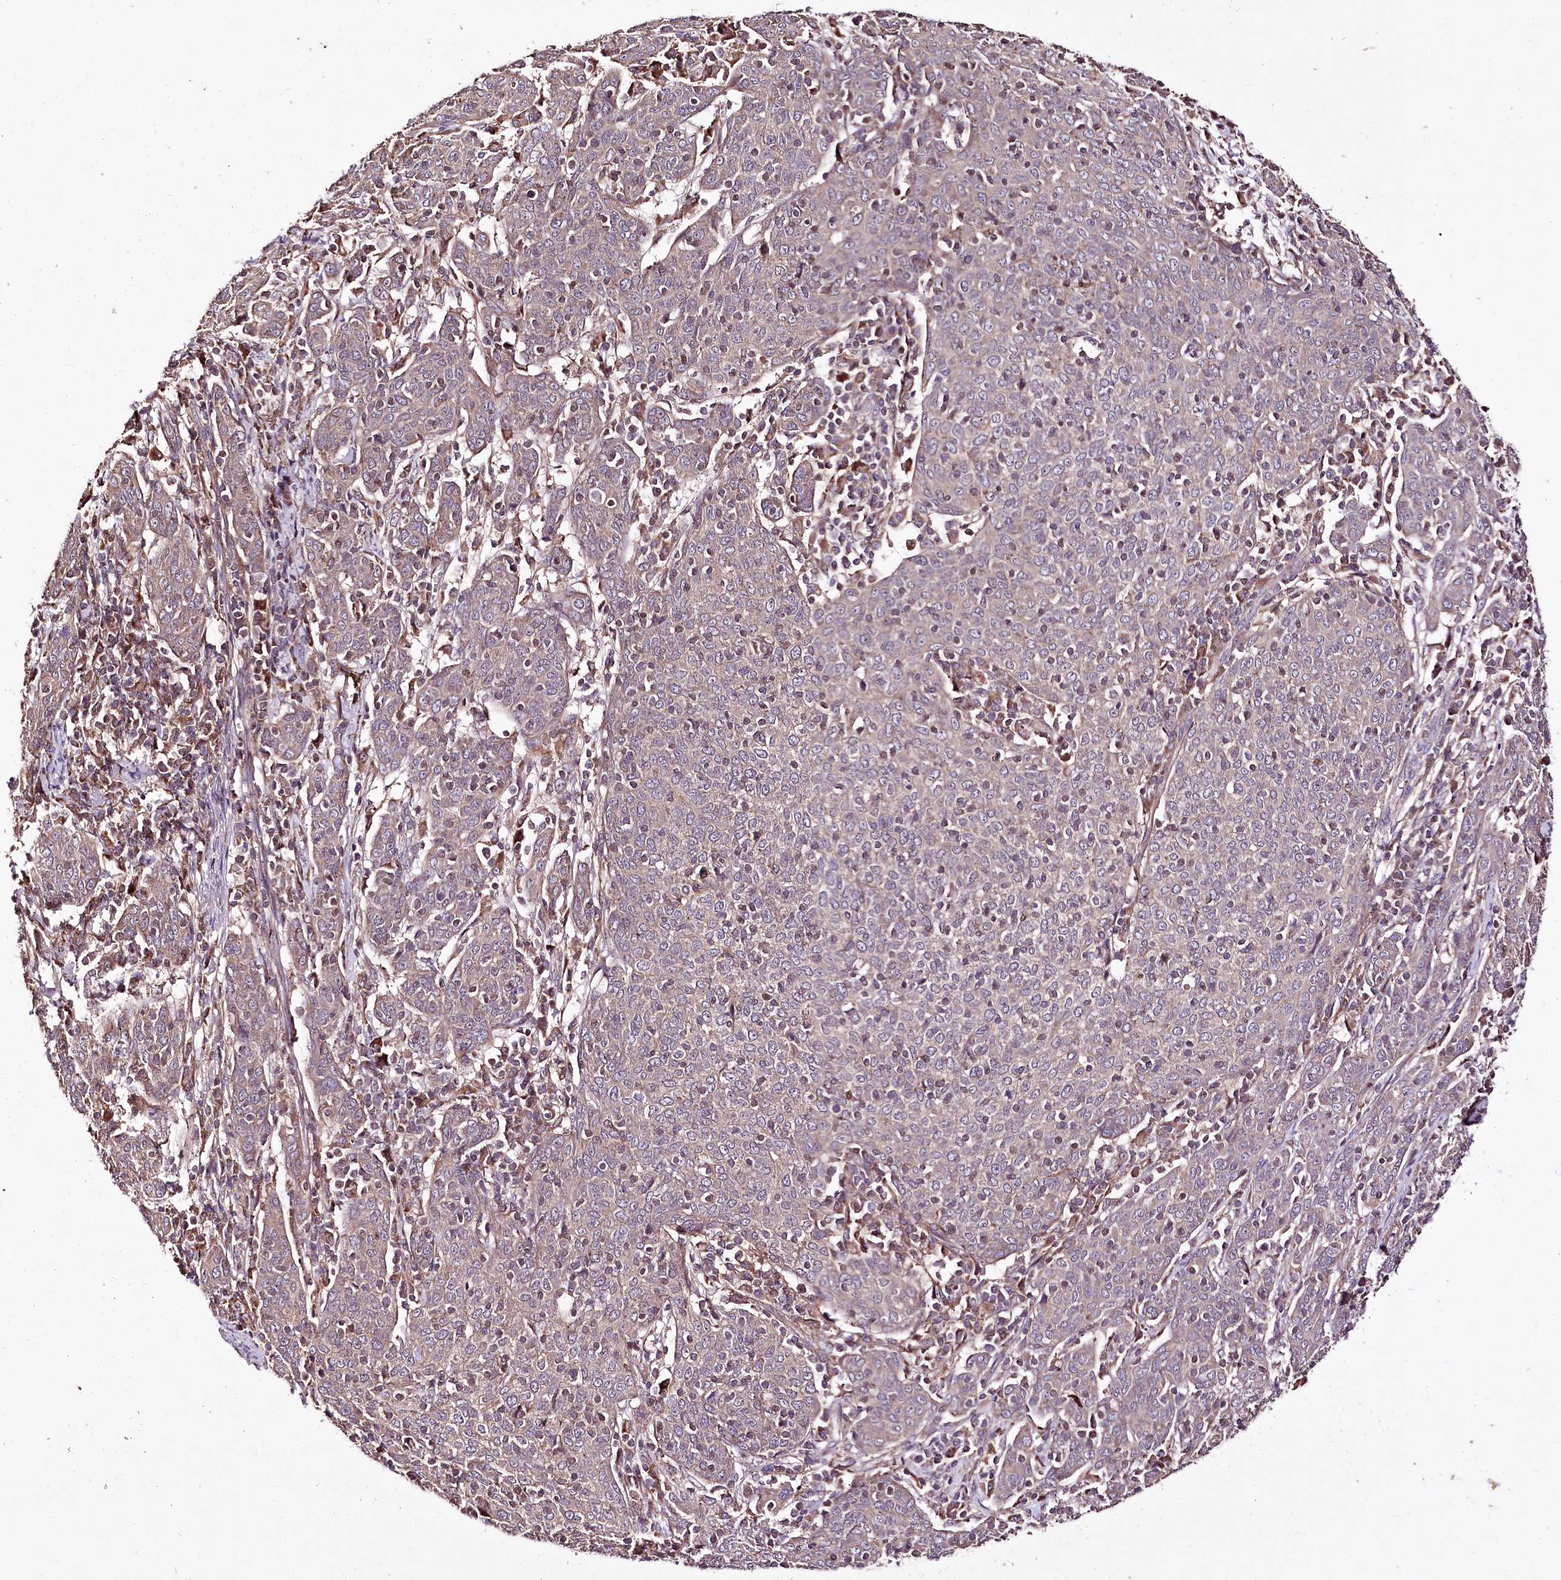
{"staining": {"intensity": "weak", "quantity": "25%-75%", "location": "cytoplasmic/membranous"}, "tissue": "cervical cancer", "cell_type": "Tumor cells", "image_type": "cancer", "snomed": [{"axis": "morphology", "description": "Squamous cell carcinoma, NOS"}, {"axis": "topography", "description": "Cervix"}], "caption": "DAB immunohistochemical staining of human cervical cancer (squamous cell carcinoma) exhibits weak cytoplasmic/membranous protein staining in about 25%-75% of tumor cells.", "gene": "WWC1", "patient": {"sex": "female", "age": 67}}